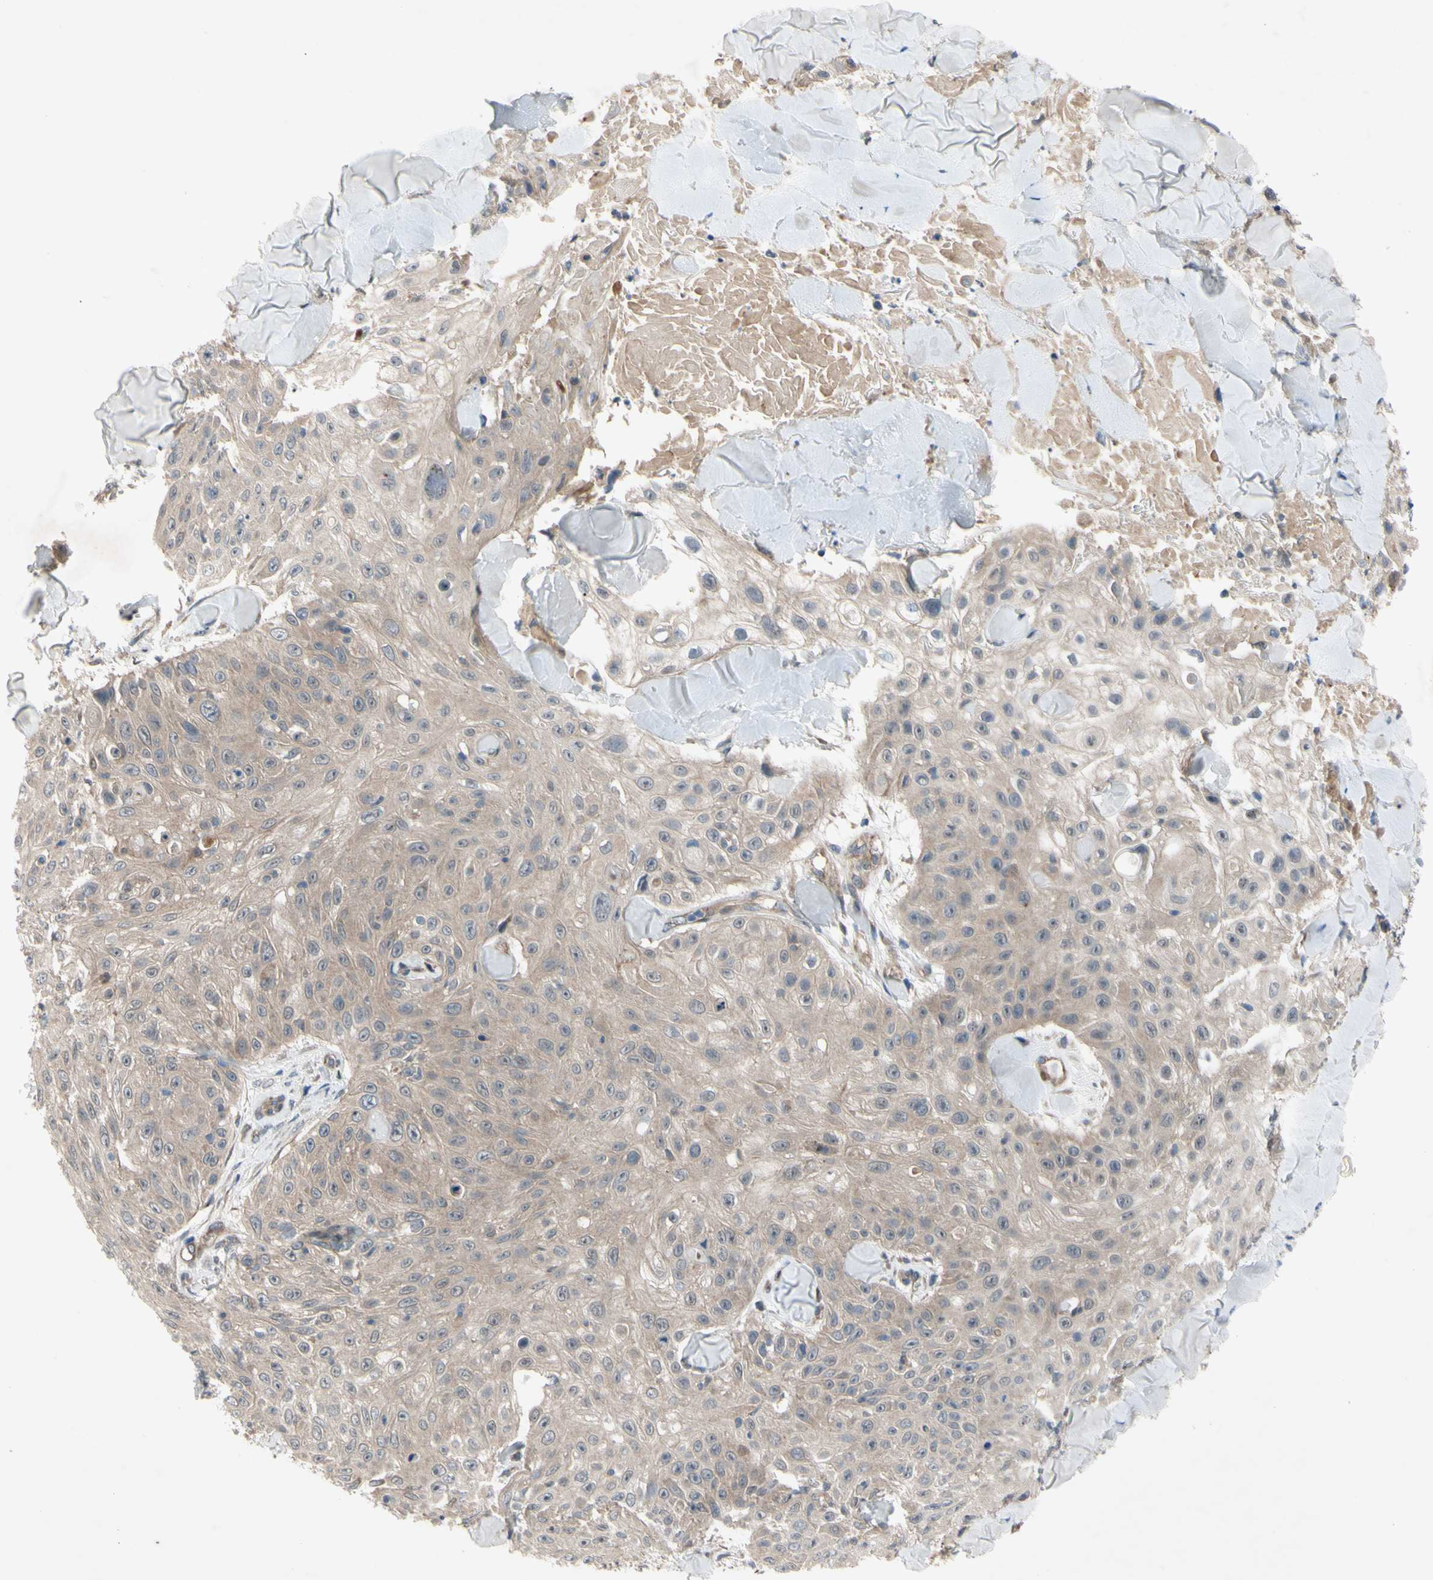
{"staining": {"intensity": "weak", "quantity": "<25%", "location": "cytoplasmic/membranous"}, "tissue": "skin cancer", "cell_type": "Tumor cells", "image_type": "cancer", "snomed": [{"axis": "morphology", "description": "Squamous cell carcinoma, NOS"}, {"axis": "topography", "description": "Skin"}], "caption": "Immunohistochemistry of human skin squamous cell carcinoma exhibits no staining in tumor cells. (Immunohistochemistry, brightfield microscopy, high magnification).", "gene": "SVIL", "patient": {"sex": "male", "age": 86}}